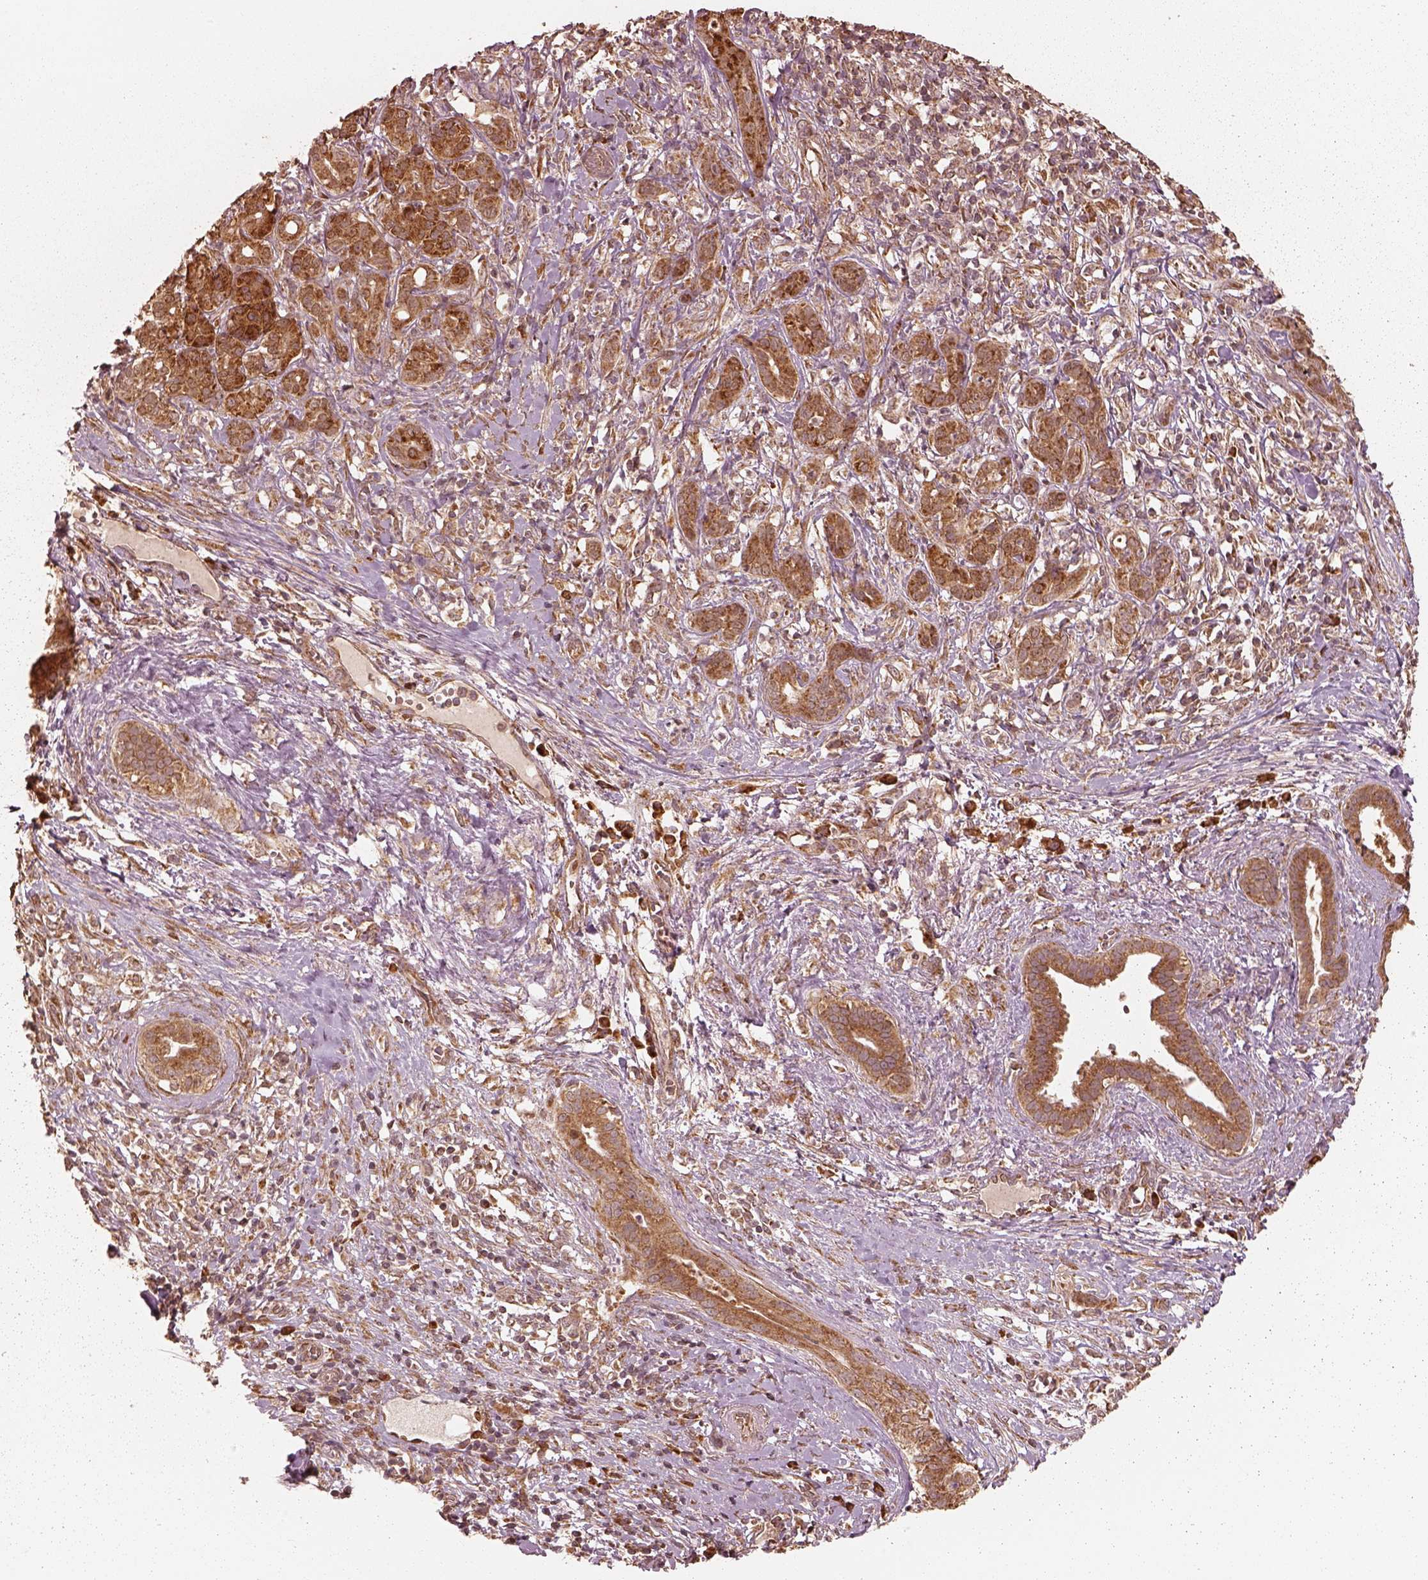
{"staining": {"intensity": "moderate", "quantity": ">75%", "location": "cytoplasmic/membranous"}, "tissue": "pancreatic cancer", "cell_type": "Tumor cells", "image_type": "cancer", "snomed": [{"axis": "morphology", "description": "Adenocarcinoma, NOS"}, {"axis": "topography", "description": "Pancreas"}], "caption": "The immunohistochemical stain shows moderate cytoplasmic/membranous expression in tumor cells of pancreatic cancer (adenocarcinoma) tissue.", "gene": "DNAJC25", "patient": {"sex": "male", "age": 61}}